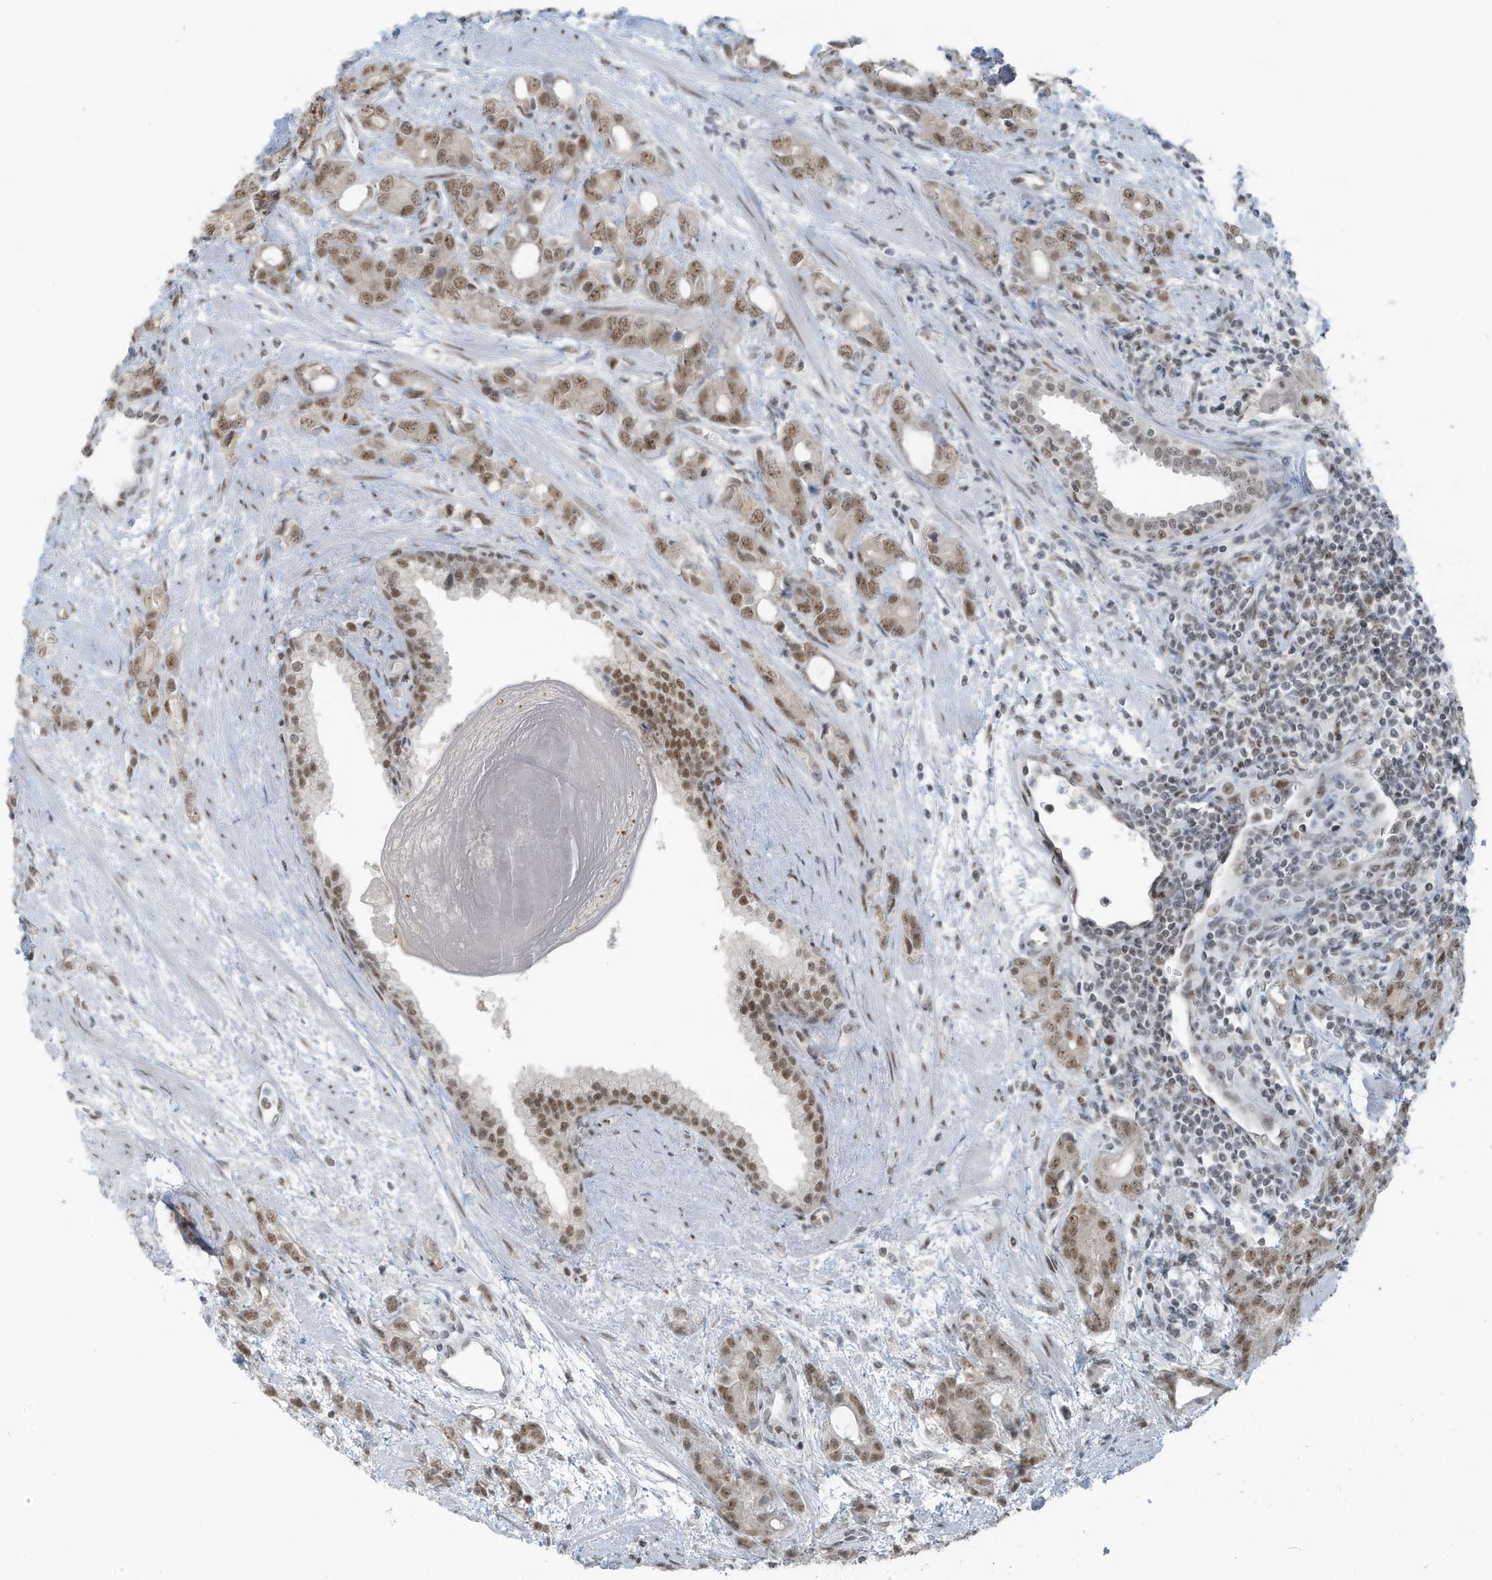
{"staining": {"intensity": "moderate", "quantity": ">75%", "location": "nuclear"}, "tissue": "prostate cancer", "cell_type": "Tumor cells", "image_type": "cancer", "snomed": [{"axis": "morphology", "description": "Adenocarcinoma, High grade"}, {"axis": "topography", "description": "Prostate"}], "caption": "Prostate cancer (high-grade adenocarcinoma) tissue shows moderate nuclear positivity in about >75% of tumor cells", "gene": "WRNIP1", "patient": {"sex": "male", "age": 62}}